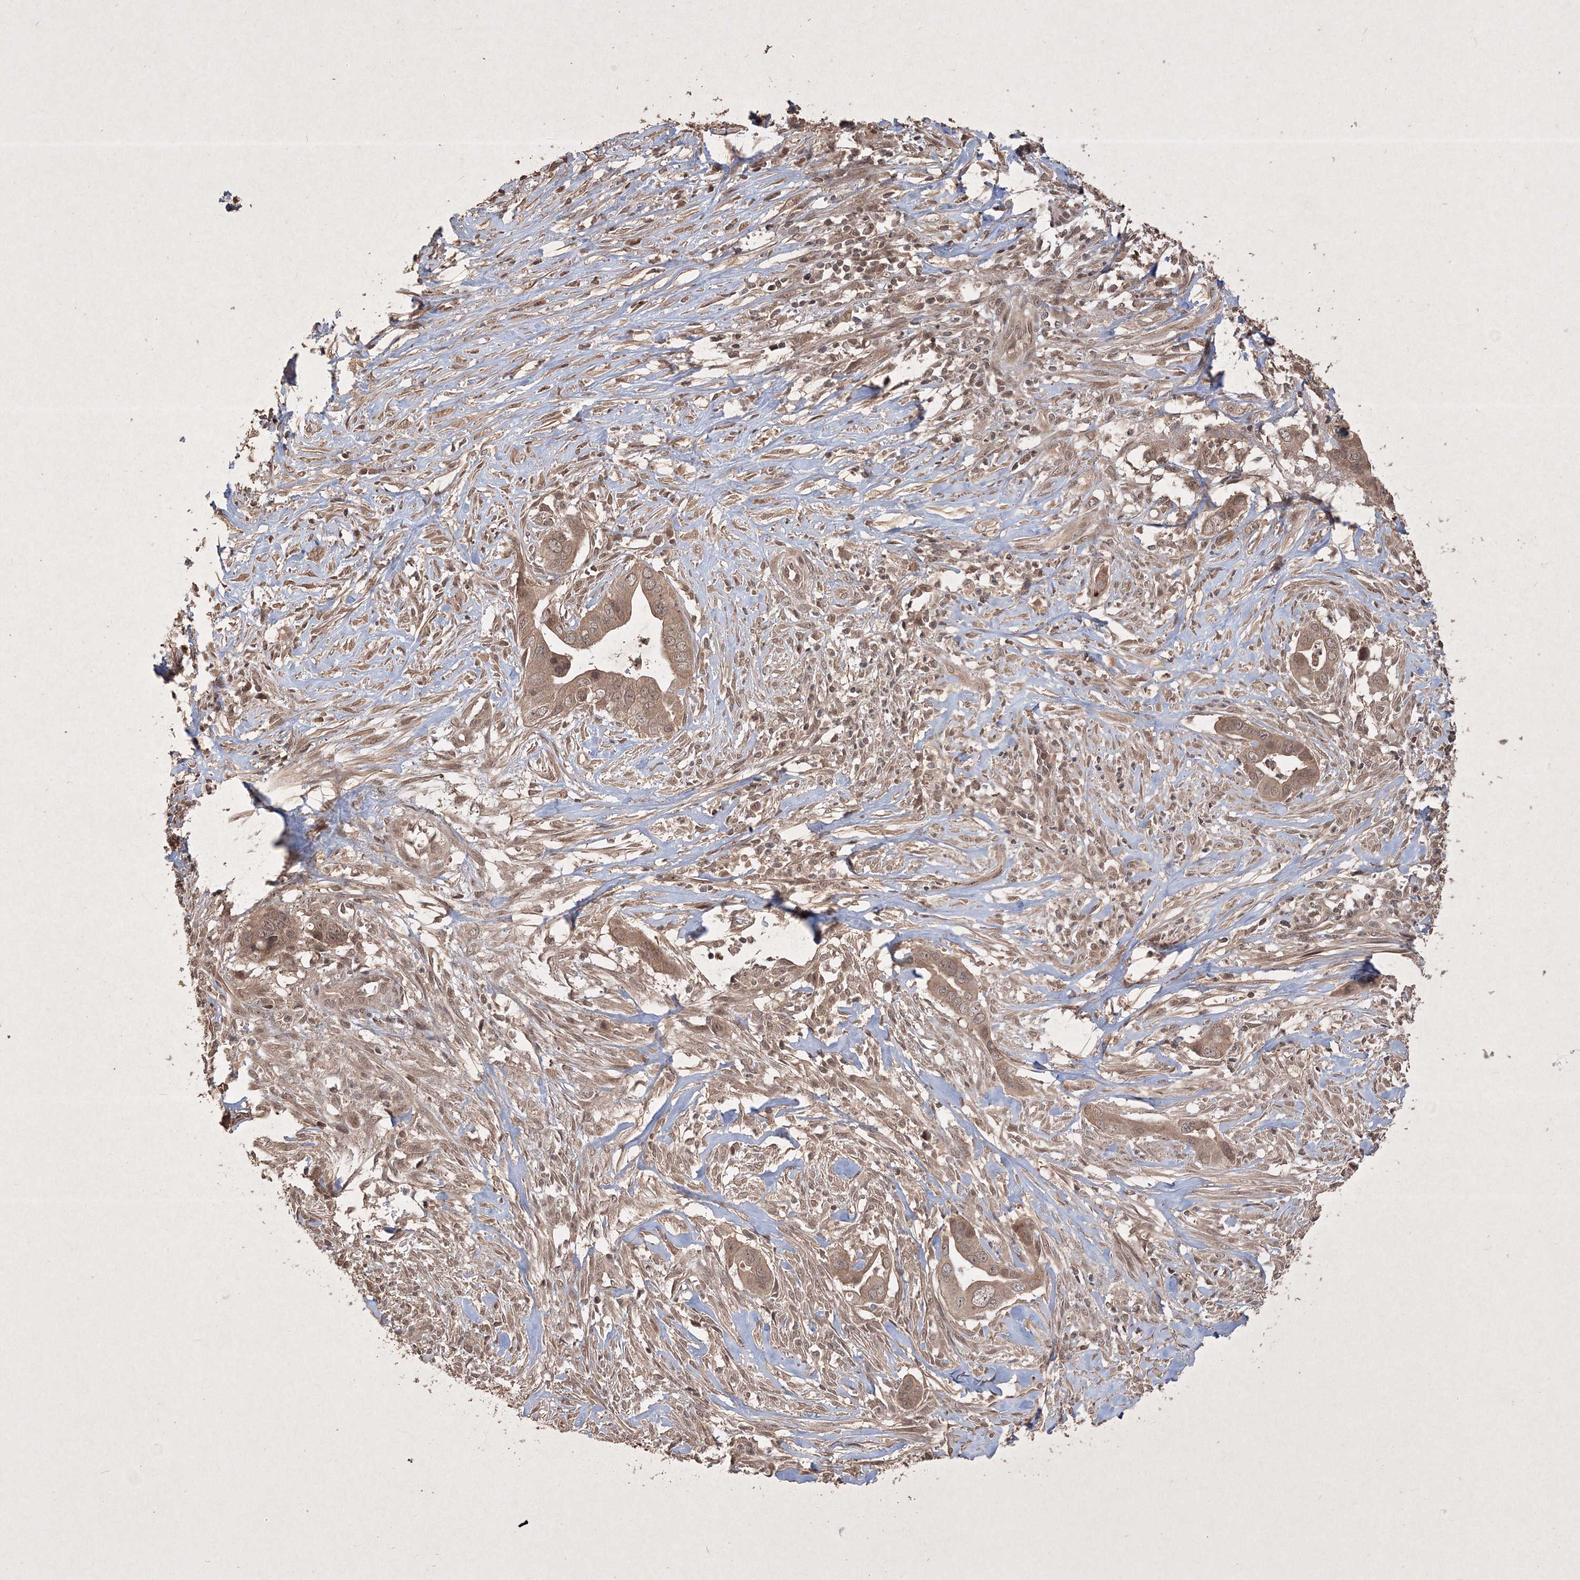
{"staining": {"intensity": "moderate", "quantity": ">75%", "location": "cytoplasmic/membranous"}, "tissue": "liver cancer", "cell_type": "Tumor cells", "image_type": "cancer", "snomed": [{"axis": "morphology", "description": "Cholangiocarcinoma"}, {"axis": "topography", "description": "Liver"}], "caption": "A brown stain labels moderate cytoplasmic/membranous expression of a protein in liver cholangiocarcinoma tumor cells. (IHC, brightfield microscopy, high magnification).", "gene": "PELI3", "patient": {"sex": "female", "age": 79}}